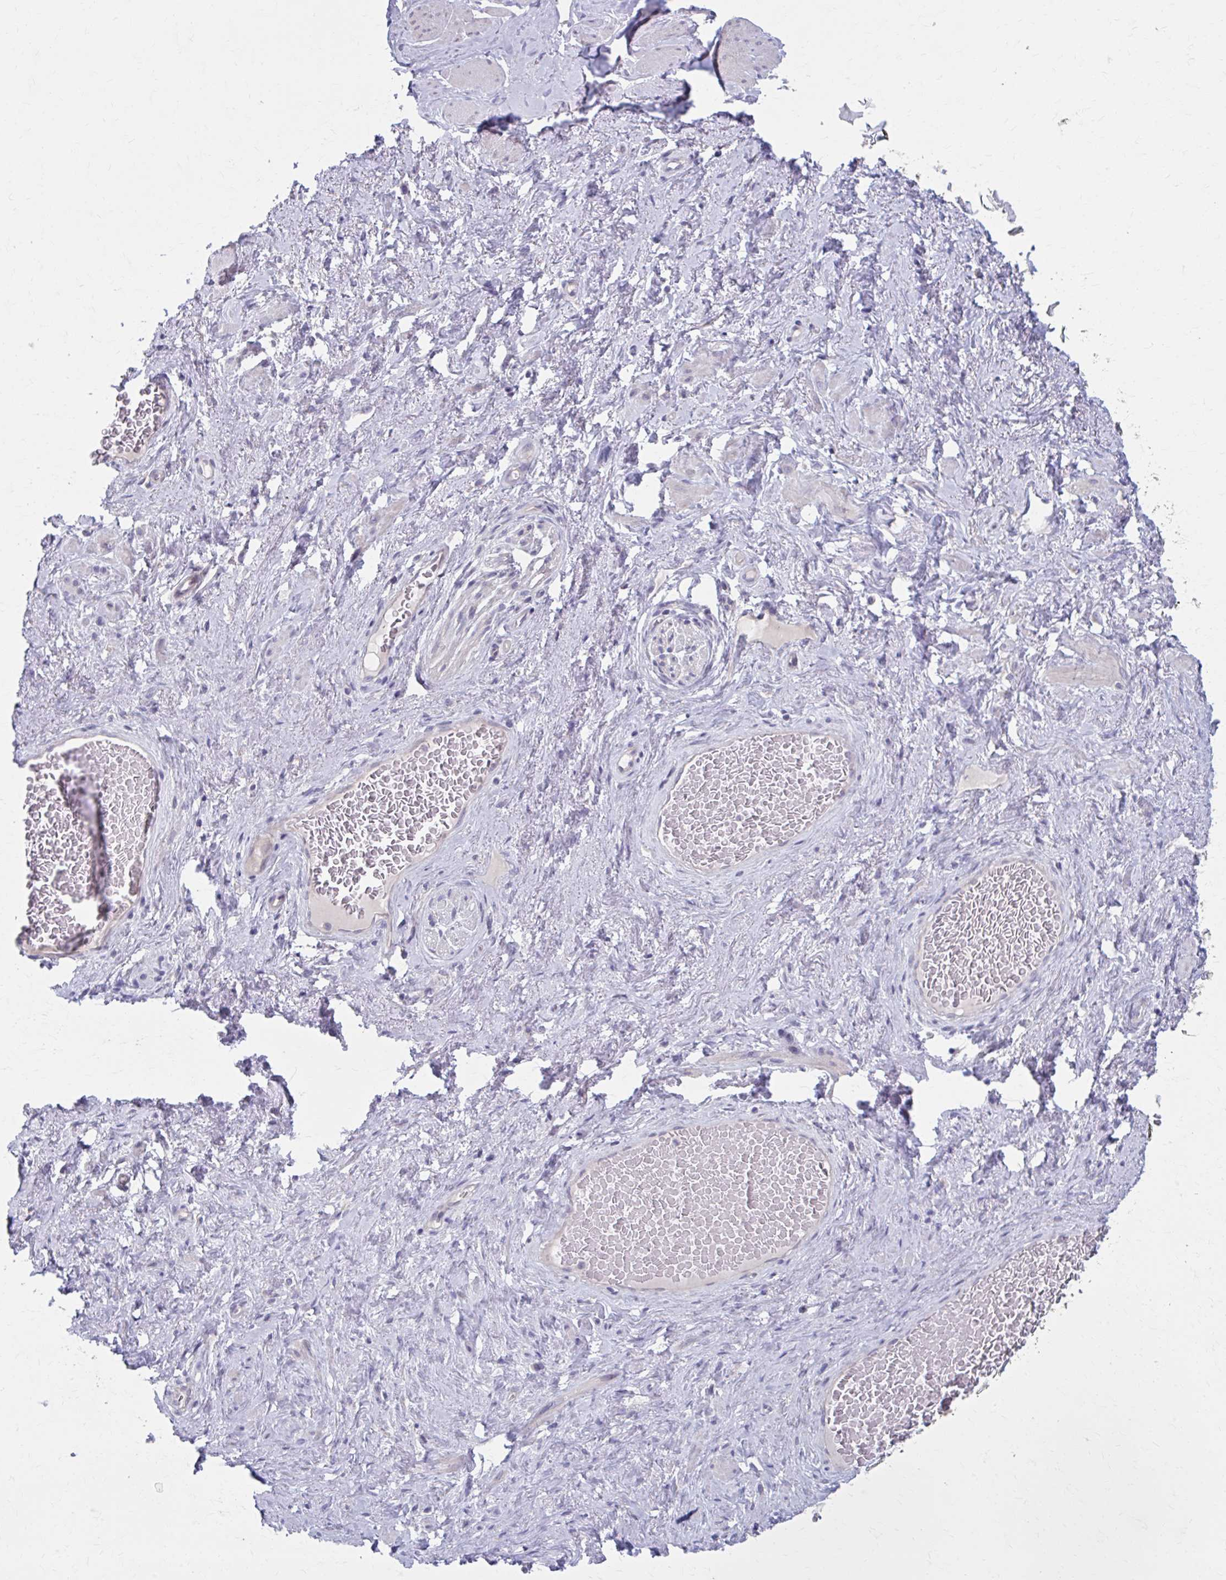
{"staining": {"intensity": "negative", "quantity": "none", "location": "none"}, "tissue": "soft tissue", "cell_type": "Fibroblasts", "image_type": "normal", "snomed": [{"axis": "morphology", "description": "Normal tissue, NOS"}, {"axis": "topography", "description": "Vagina"}, {"axis": "topography", "description": "Peripheral nerve tissue"}], "caption": "Soft tissue was stained to show a protein in brown. There is no significant expression in fibroblasts. (DAB (3,3'-diaminobenzidine) immunohistochemistry (IHC) with hematoxylin counter stain).", "gene": "CHST3", "patient": {"sex": "female", "age": 71}}